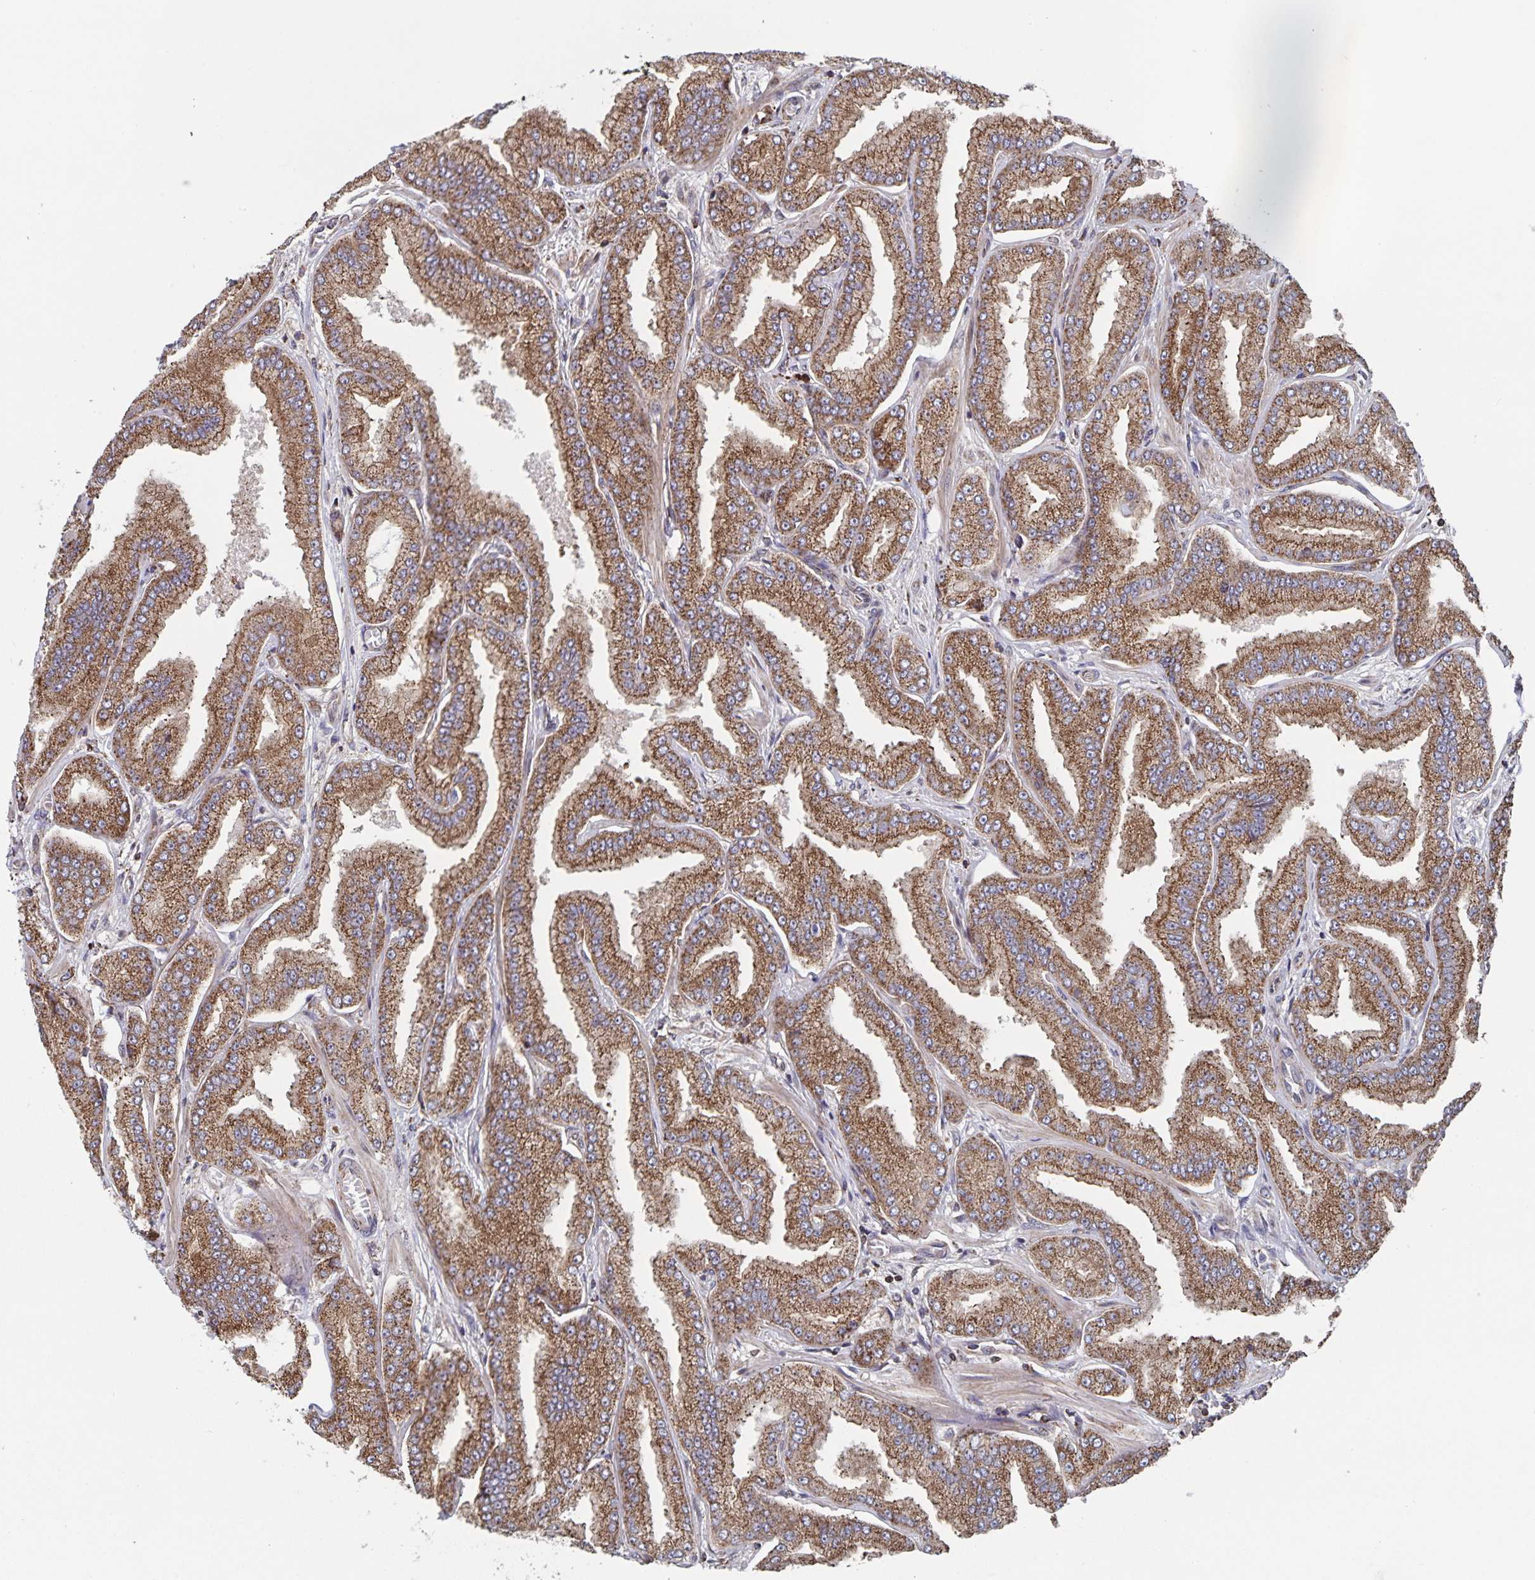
{"staining": {"intensity": "moderate", "quantity": ">75%", "location": "cytoplasmic/membranous"}, "tissue": "prostate cancer", "cell_type": "Tumor cells", "image_type": "cancer", "snomed": [{"axis": "morphology", "description": "Adenocarcinoma, Low grade"}, {"axis": "topography", "description": "Prostate"}], "caption": "Prostate cancer stained with a brown dye shows moderate cytoplasmic/membranous positive positivity in about >75% of tumor cells.", "gene": "ACACA", "patient": {"sex": "male", "age": 55}}